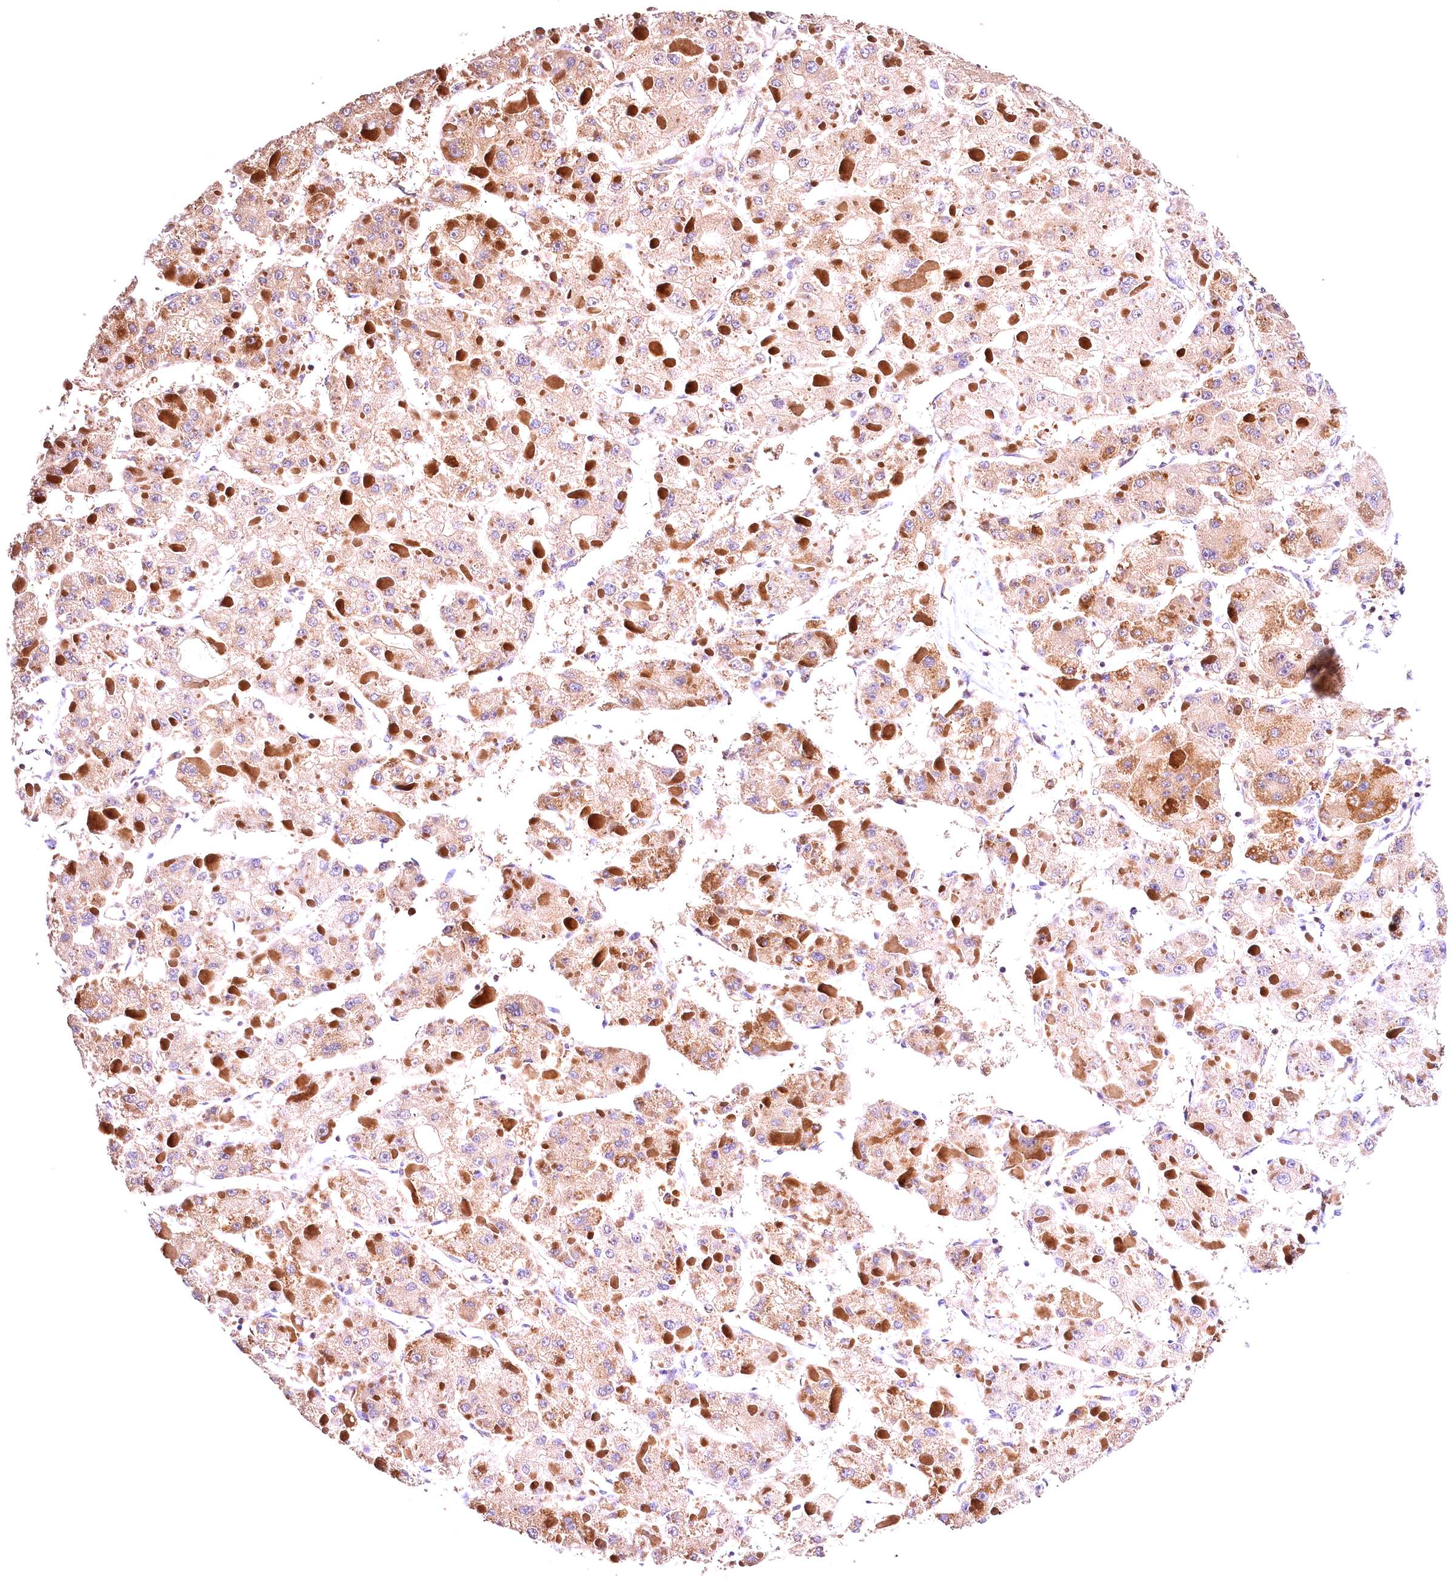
{"staining": {"intensity": "weak", "quantity": "25%-75%", "location": "cytoplasmic/membranous"}, "tissue": "liver cancer", "cell_type": "Tumor cells", "image_type": "cancer", "snomed": [{"axis": "morphology", "description": "Carcinoma, Hepatocellular, NOS"}, {"axis": "topography", "description": "Liver"}], "caption": "The immunohistochemical stain highlights weak cytoplasmic/membranous staining in tumor cells of liver hepatocellular carcinoma tissue.", "gene": "KPTN", "patient": {"sex": "female", "age": 73}}